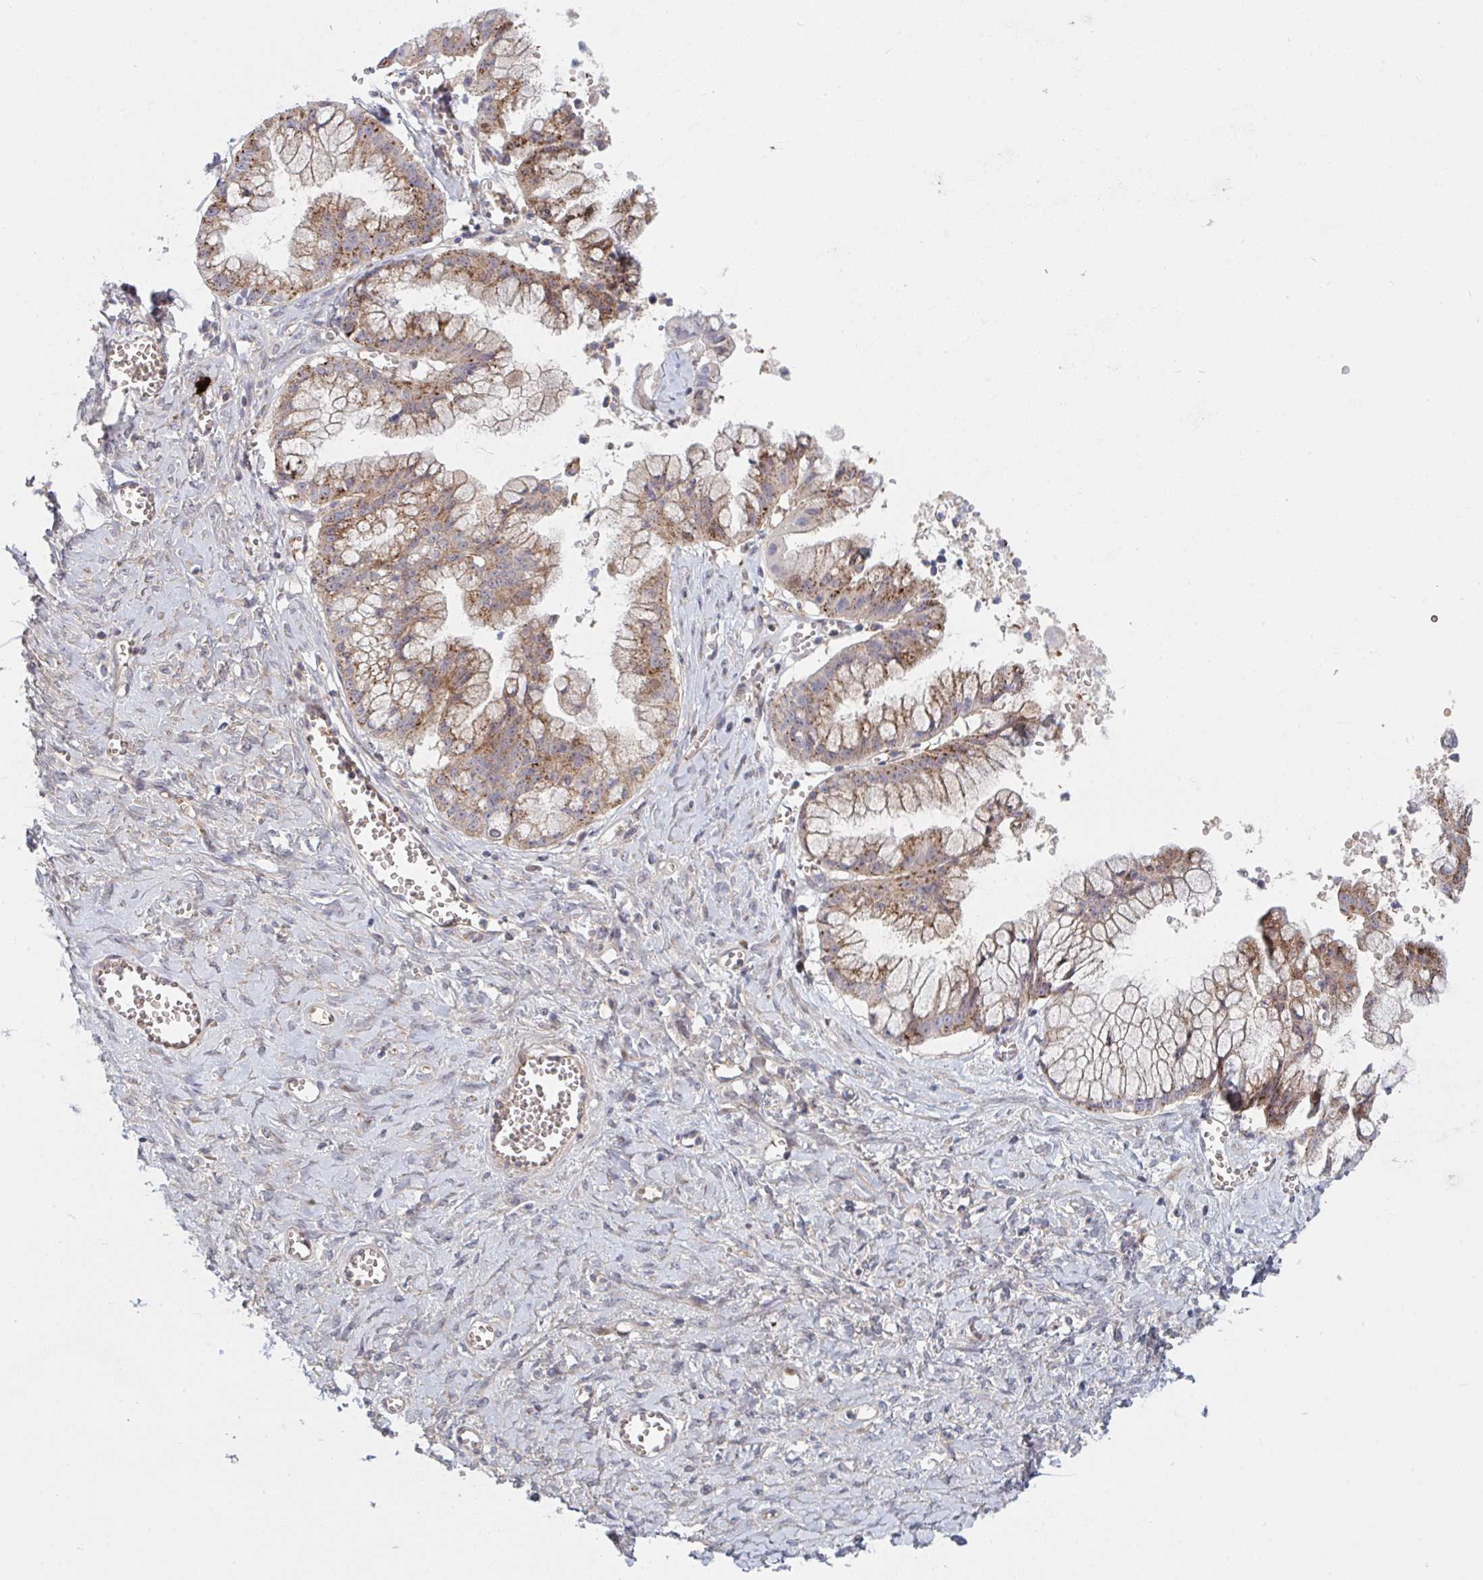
{"staining": {"intensity": "moderate", "quantity": ">75%", "location": "cytoplasmic/membranous"}, "tissue": "ovarian cancer", "cell_type": "Tumor cells", "image_type": "cancer", "snomed": [{"axis": "morphology", "description": "Cystadenocarcinoma, mucinous, NOS"}, {"axis": "topography", "description": "Ovary"}], "caption": "Moderate cytoplasmic/membranous positivity is present in approximately >75% of tumor cells in ovarian mucinous cystadenocarcinoma.", "gene": "TNFSF4", "patient": {"sex": "female", "age": 70}}